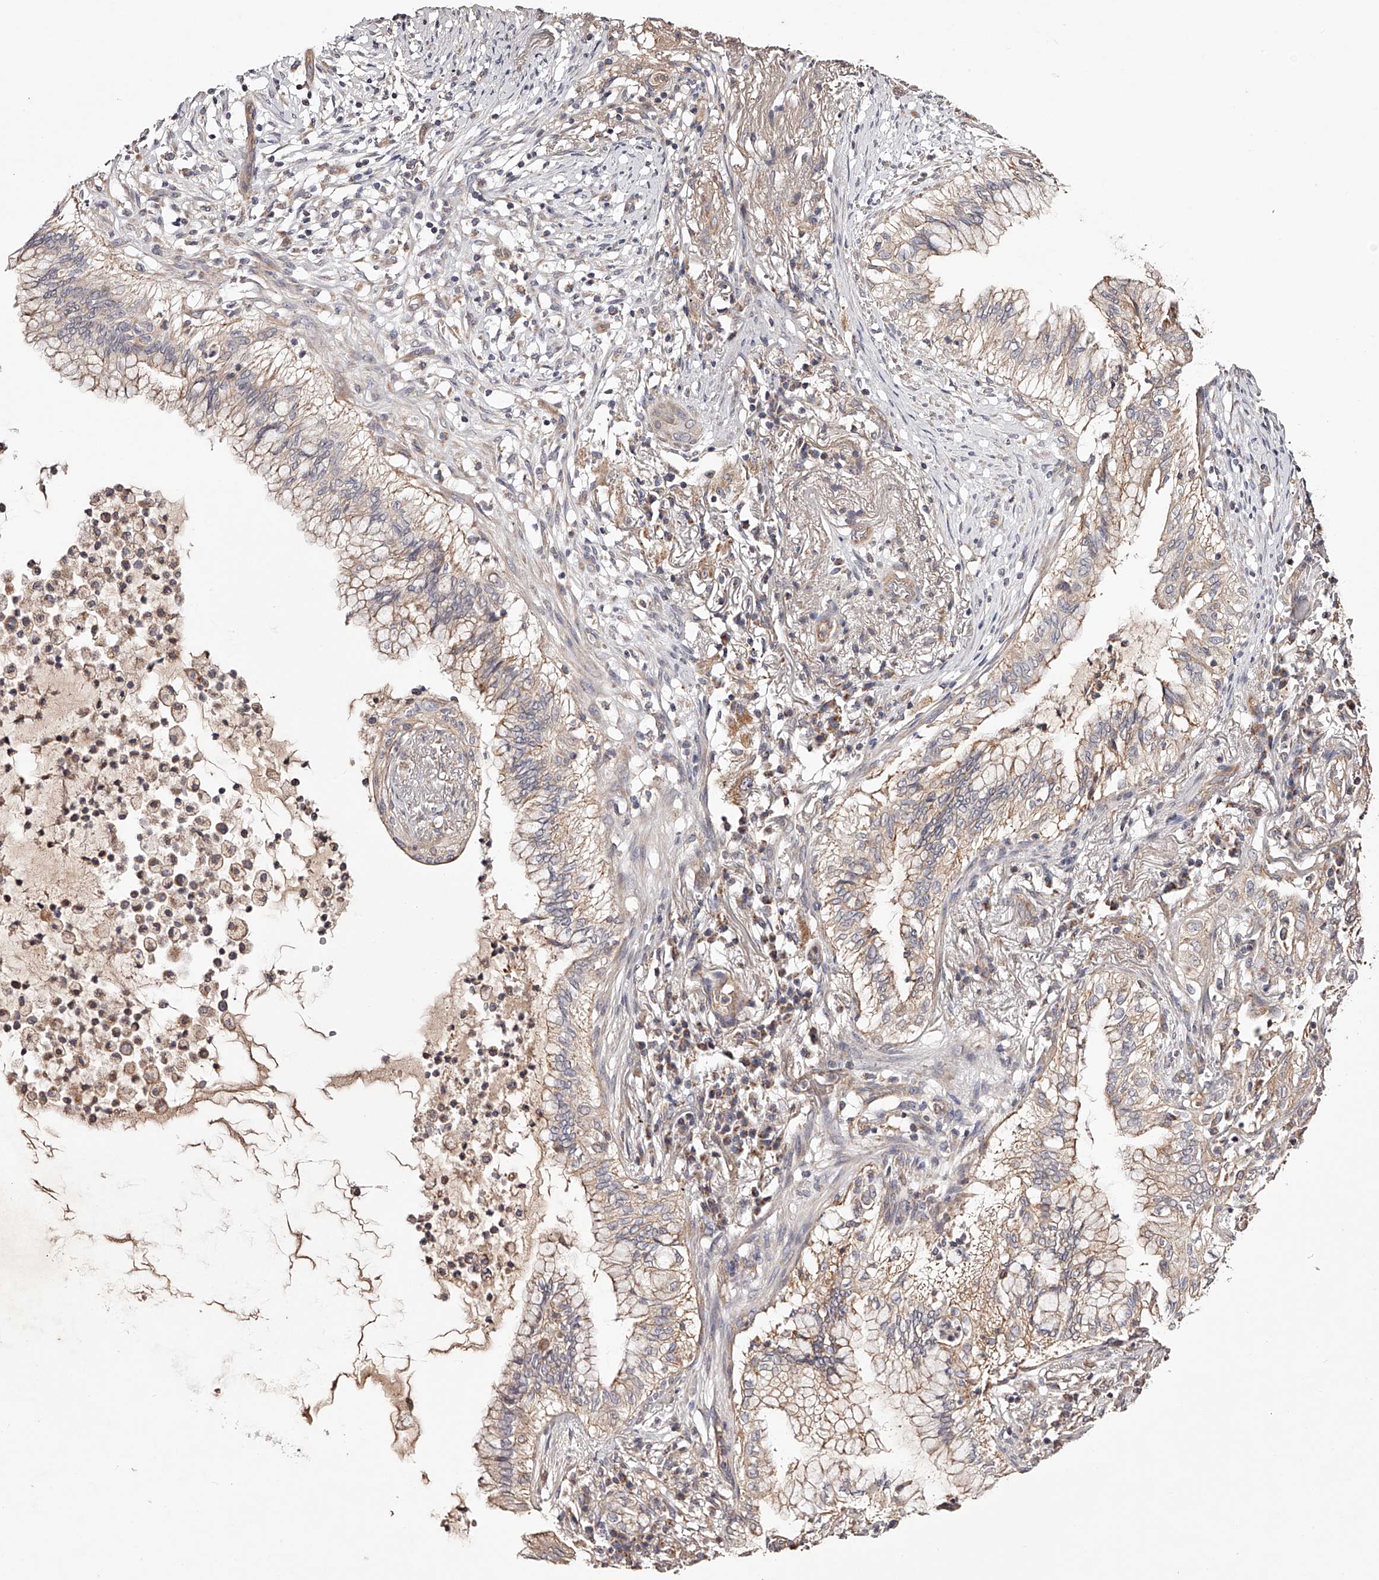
{"staining": {"intensity": "weak", "quantity": ">75%", "location": "cytoplasmic/membranous"}, "tissue": "lung cancer", "cell_type": "Tumor cells", "image_type": "cancer", "snomed": [{"axis": "morphology", "description": "Adenocarcinoma, NOS"}, {"axis": "topography", "description": "Lung"}], "caption": "IHC staining of adenocarcinoma (lung), which reveals low levels of weak cytoplasmic/membranous expression in approximately >75% of tumor cells indicating weak cytoplasmic/membranous protein staining. The staining was performed using DAB (3,3'-diaminobenzidine) (brown) for protein detection and nuclei were counterstained in hematoxylin (blue).", "gene": "USP21", "patient": {"sex": "female", "age": 70}}